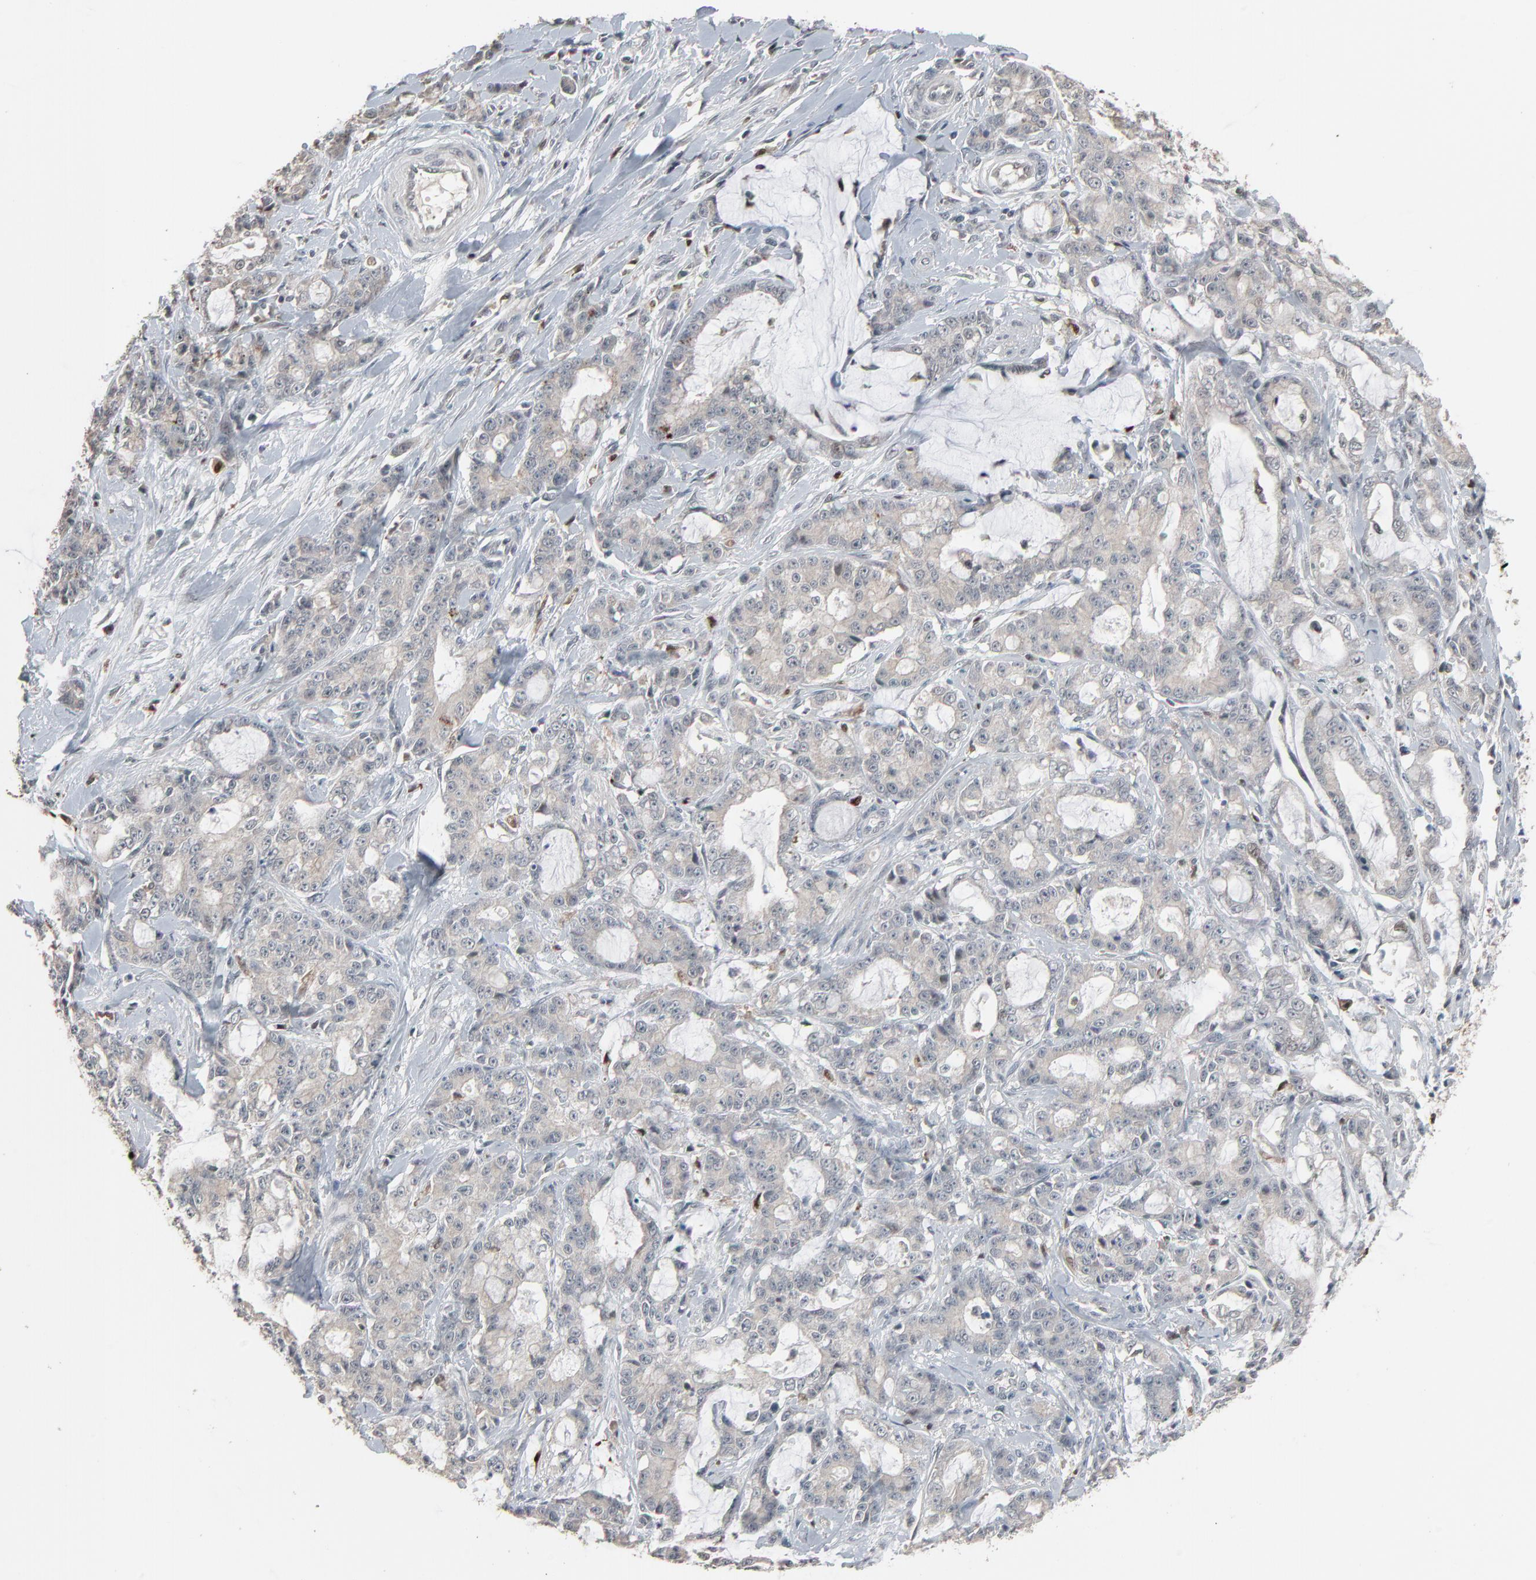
{"staining": {"intensity": "weak", "quantity": "25%-75%", "location": "cytoplasmic/membranous"}, "tissue": "pancreatic cancer", "cell_type": "Tumor cells", "image_type": "cancer", "snomed": [{"axis": "morphology", "description": "Adenocarcinoma, NOS"}, {"axis": "topography", "description": "Pancreas"}], "caption": "Pancreatic adenocarcinoma stained with DAB immunohistochemistry demonstrates low levels of weak cytoplasmic/membranous staining in about 25%-75% of tumor cells.", "gene": "DOCK8", "patient": {"sex": "female", "age": 73}}